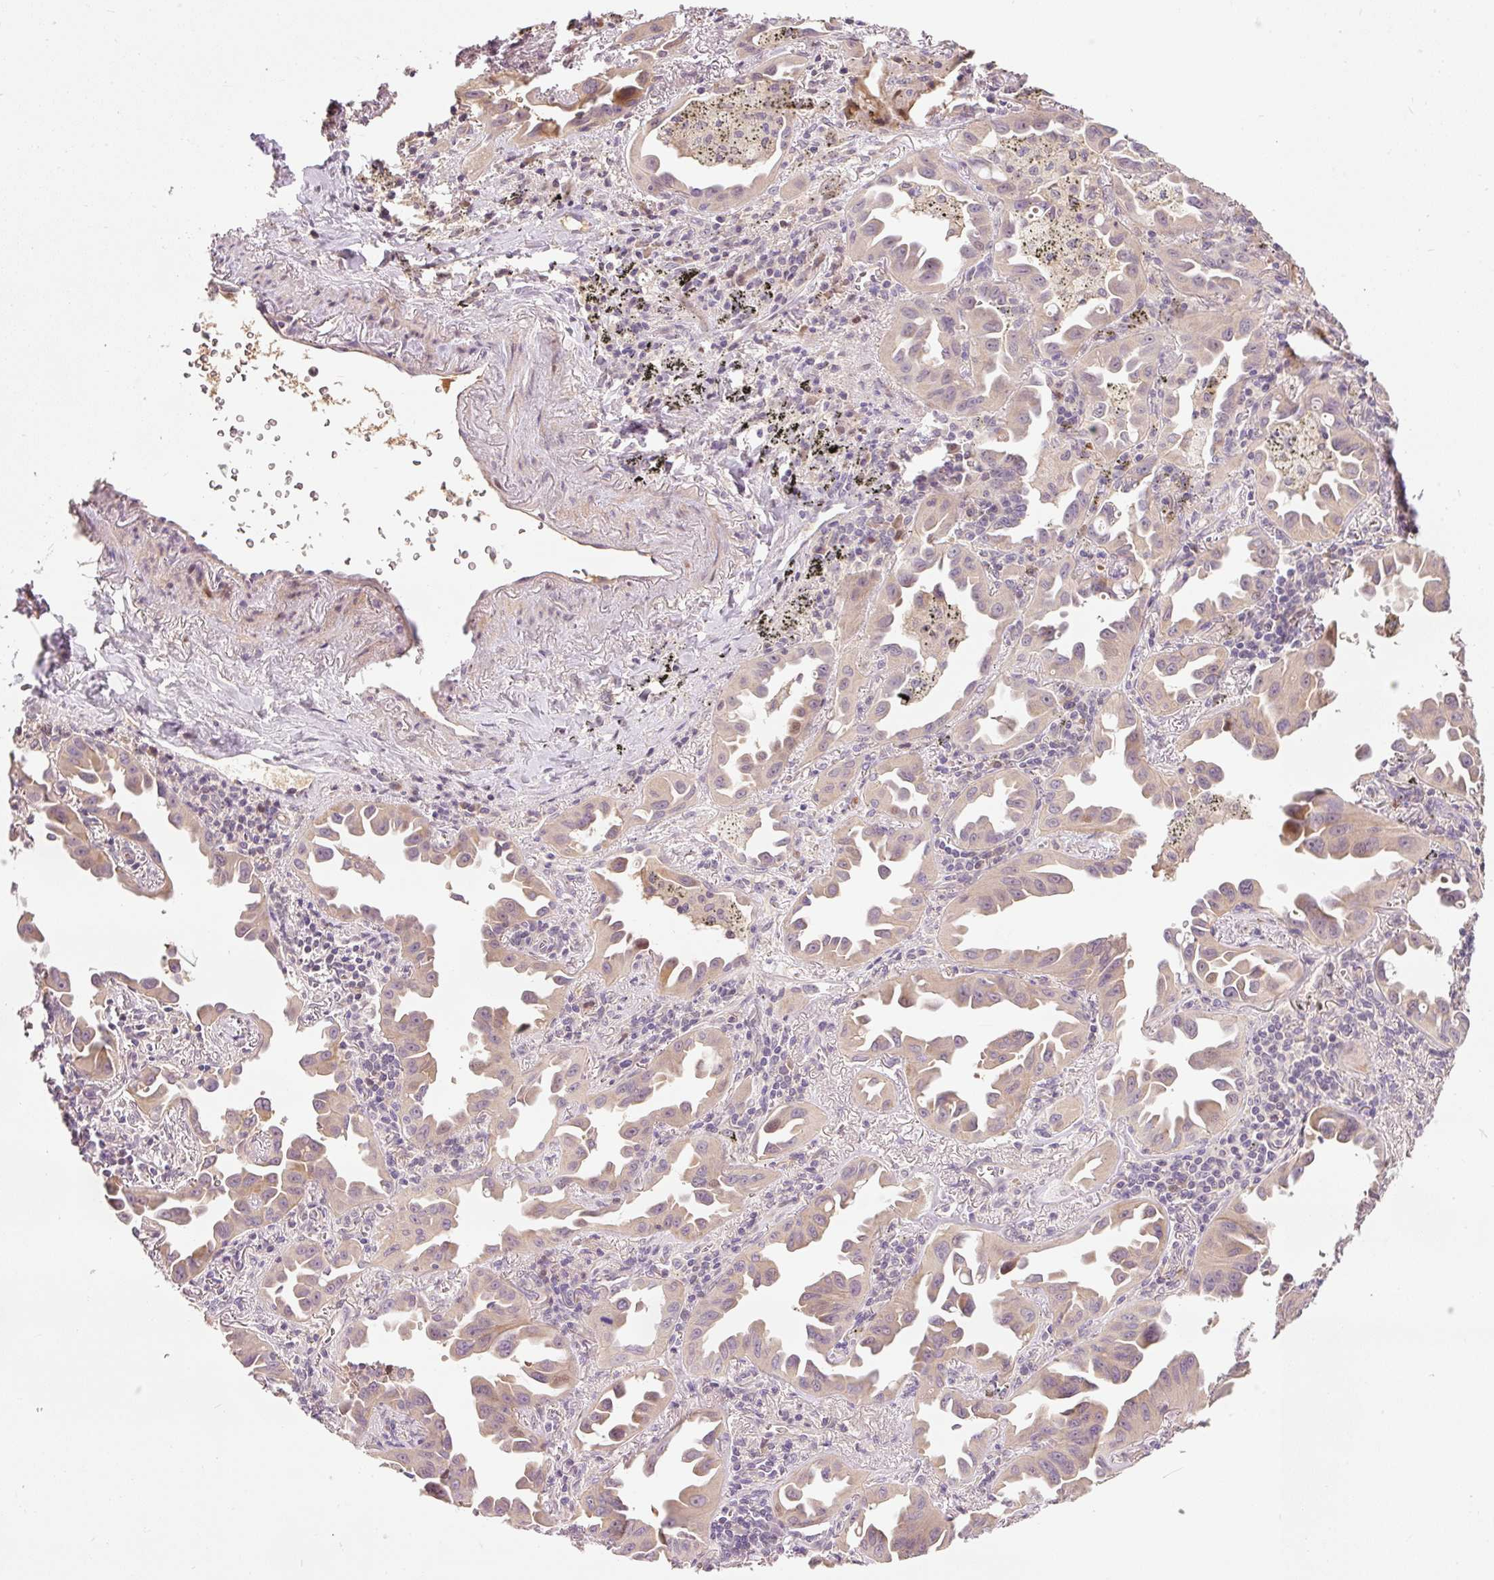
{"staining": {"intensity": "moderate", "quantity": "25%-75%", "location": "cytoplasmic/membranous"}, "tissue": "lung cancer", "cell_type": "Tumor cells", "image_type": "cancer", "snomed": [{"axis": "morphology", "description": "Adenocarcinoma, NOS"}, {"axis": "topography", "description": "Lung"}], "caption": "Immunohistochemistry (IHC) micrograph of neoplastic tissue: human adenocarcinoma (lung) stained using IHC exhibits medium levels of moderate protein expression localized specifically in the cytoplasmic/membranous of tumor cells, appearing as a cytoplasmic/membranous brown color.", "gene": "CMTM8", "patient": {"sex": "male", "age": 68}}